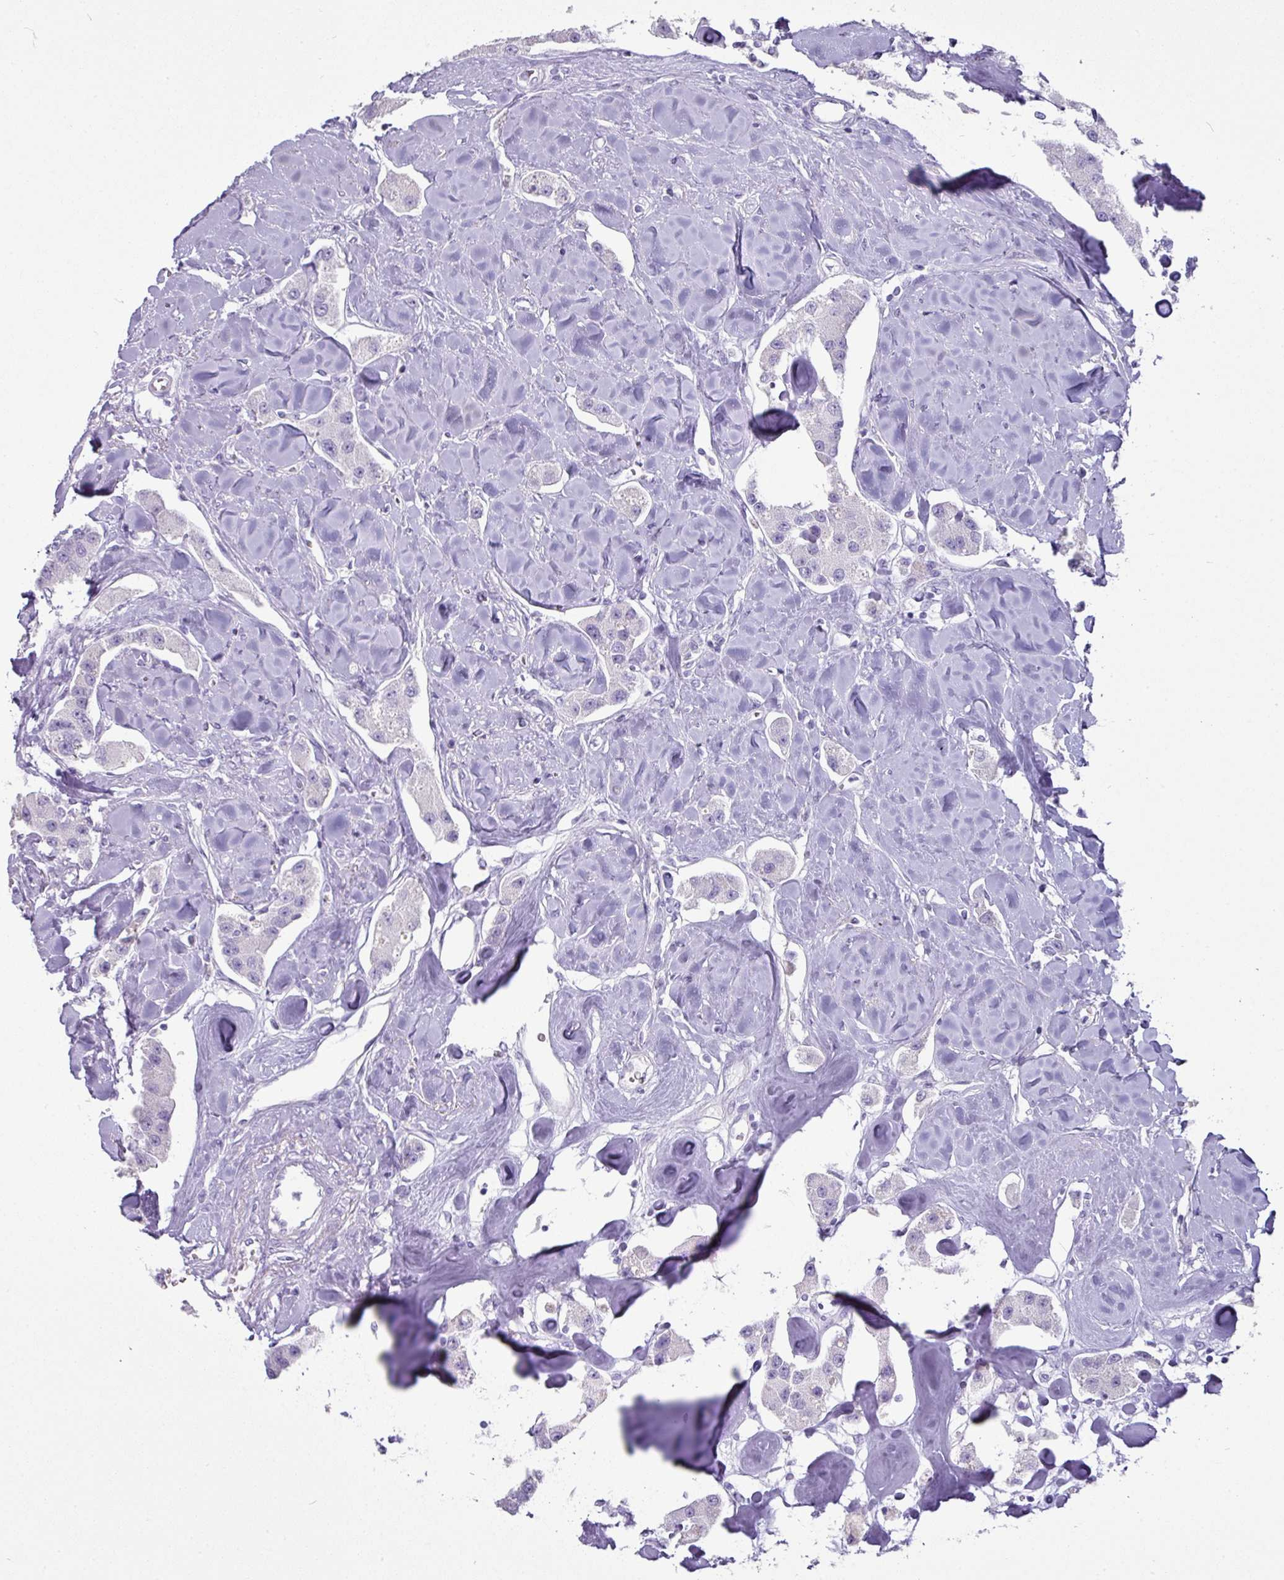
{"staining": {"intensity": "negative", "quantity": "none", "location": "none"}, "tissue": "carcinoid", "cell_type": "Tumor cells", "image_type": "cancer", "snomed": [{"axis": "morphology", "description": "Carcinoid, malignant, NOS"}, {"axis": "topography", "description": "Pancreas"}], "caption": "A histopathology image of human malignant carcinoid is negative for staining in tumor cells. The staining was performed using DAB to visualize the protein expression in brown, while the nuclei were stained in blue with hematoxylin (Magnification: 20x).", "gene": "GSTA3", "patient": {"sex": "male", "age": 41}}